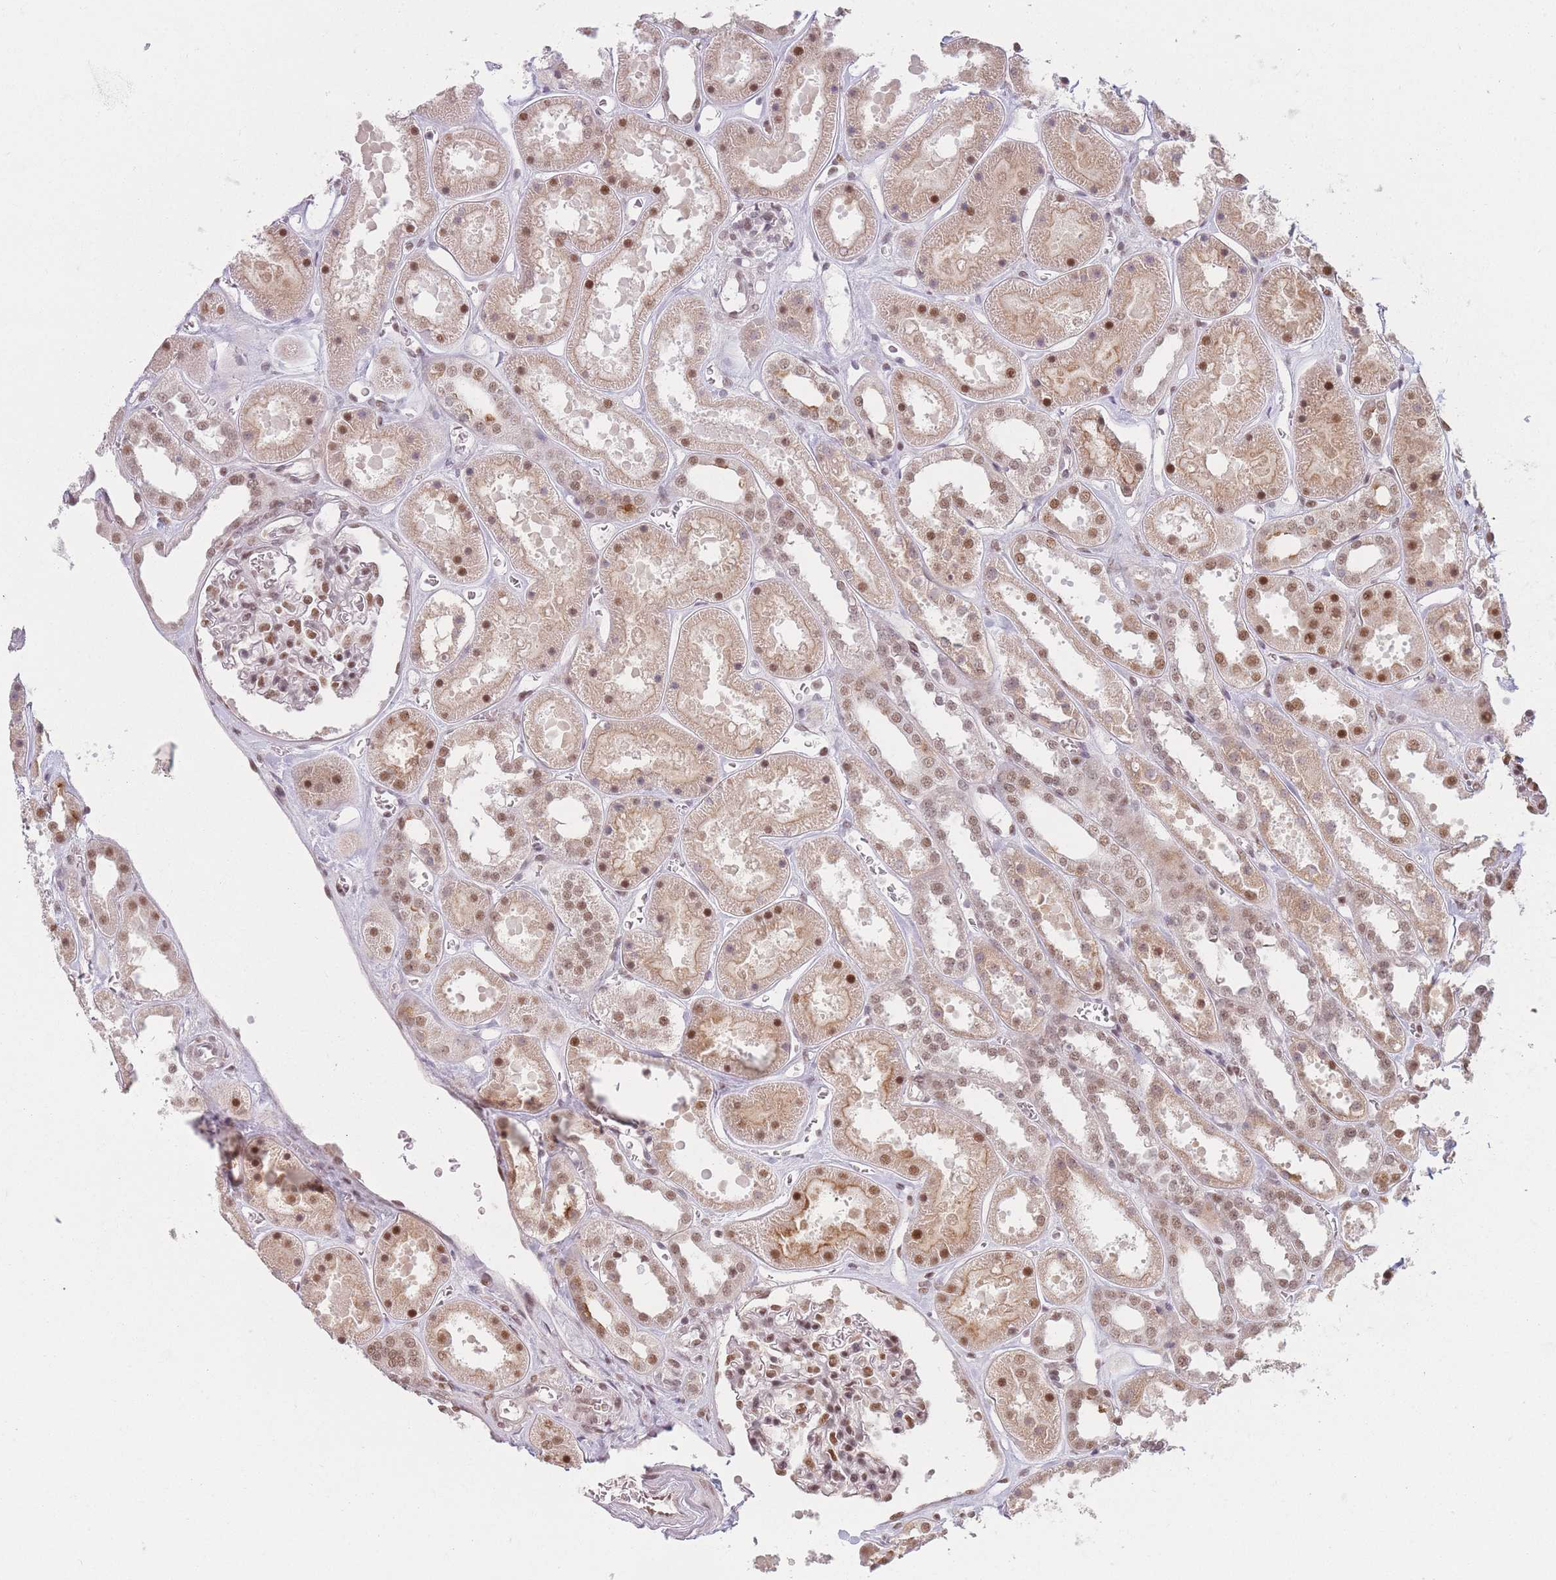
{"staining": {"intensity": "moderate", "quantity": "25%-75%", "location": "nuclear"}, "tissue": "kidney", "cell_type": "Cells in glomeruli", "image_type": "normal", "snomed": [{"axis": "morphology", "description": "Normal tissue, NOS"}, {"axis": "topography", "description": "Kidney"}], "caption": "Immunohistochemical staining of unremarkable kidney reveals 25%-75% levels of moderate nuclear protein expression in about 25%-75% of cells in glomeruli.", "gene": "SUPT6H", "patient": {"sex": "female", "age": 41}}